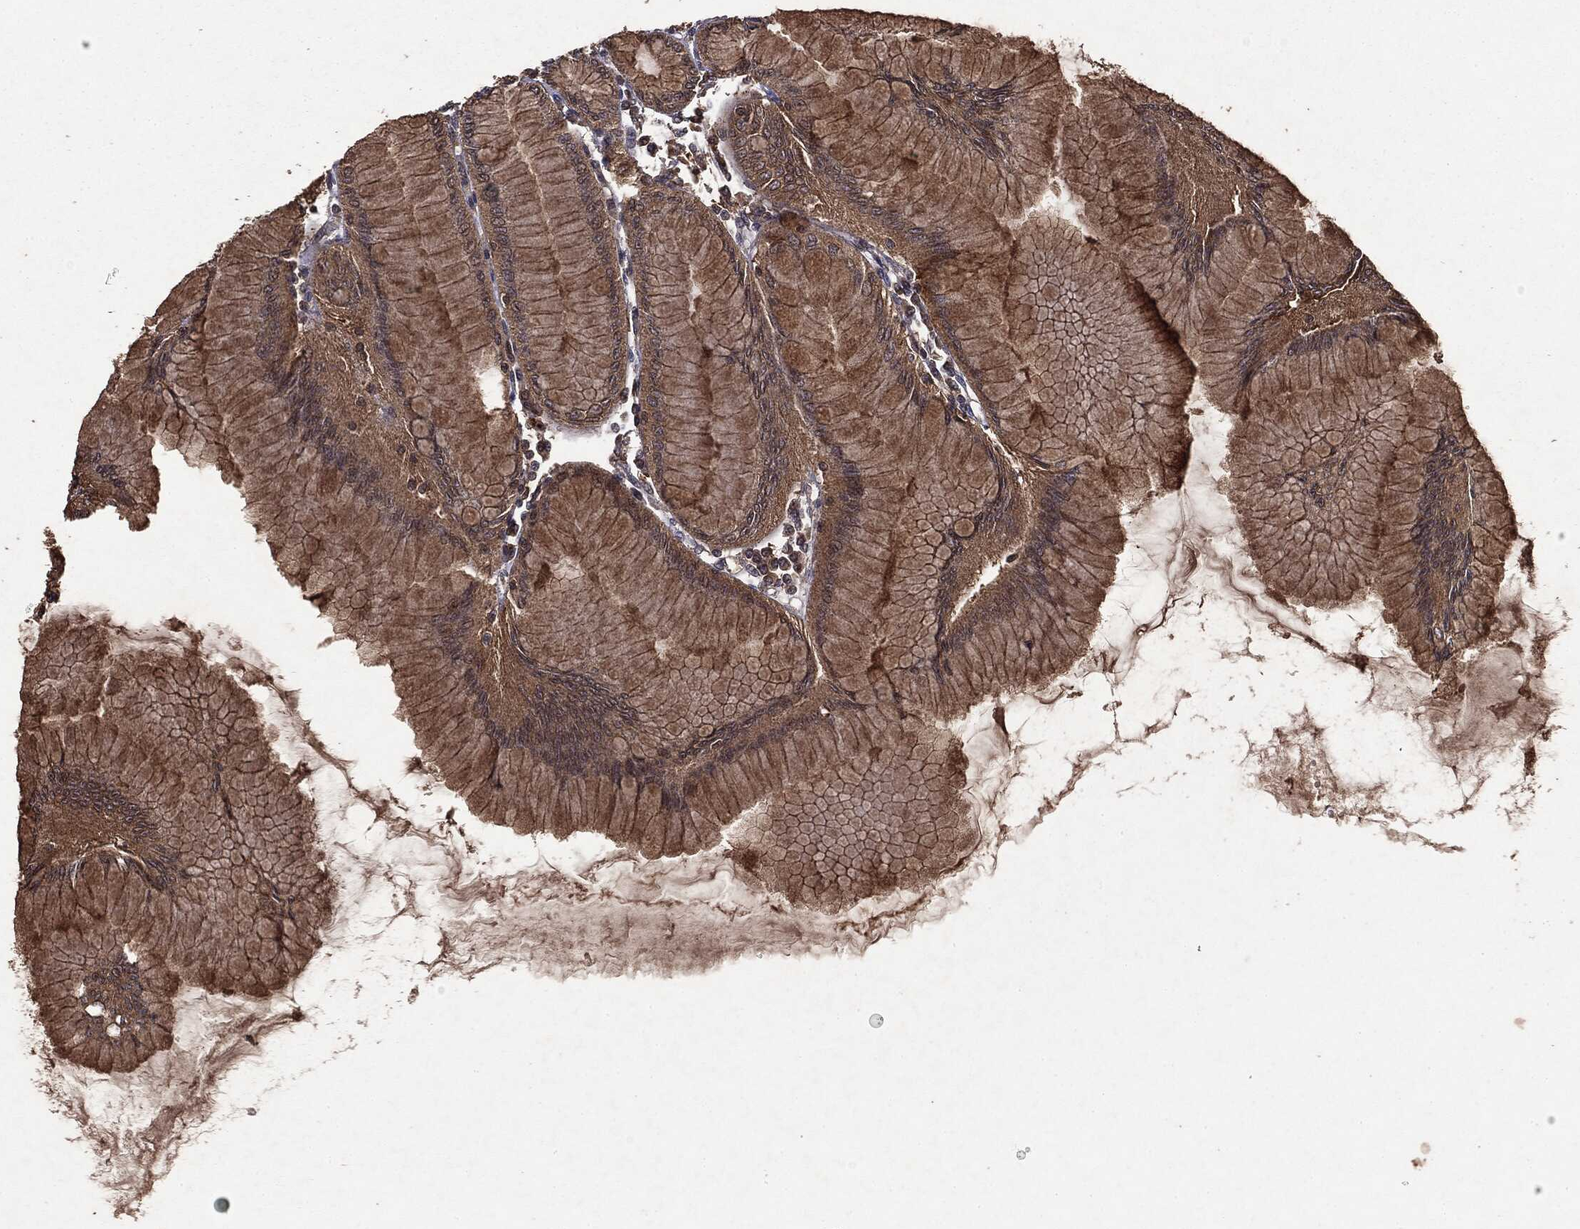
{"staining": {"intensity": "strong", "quantity": "25%-75%", "location": "cytoplasmic/membranous,nuclear"}, "tissue": "stomach", "cell_type": "Glandular cells", "image_type": "normal", "snomed": [{"axis": "morphology", "description": "Normal tissue, NOS"}, {"axis": "topography", "description": "Stomach"}], "caption": "This histopathology image displays immunohistochemistry (IHC) staining of unremarkable stomach, with high strong cytoplasmic/membranous,nuclear expression in about 25%-75% of glandular cells.", "gene": "MTOR", "patient": {"sex": "female", "age": 57}}